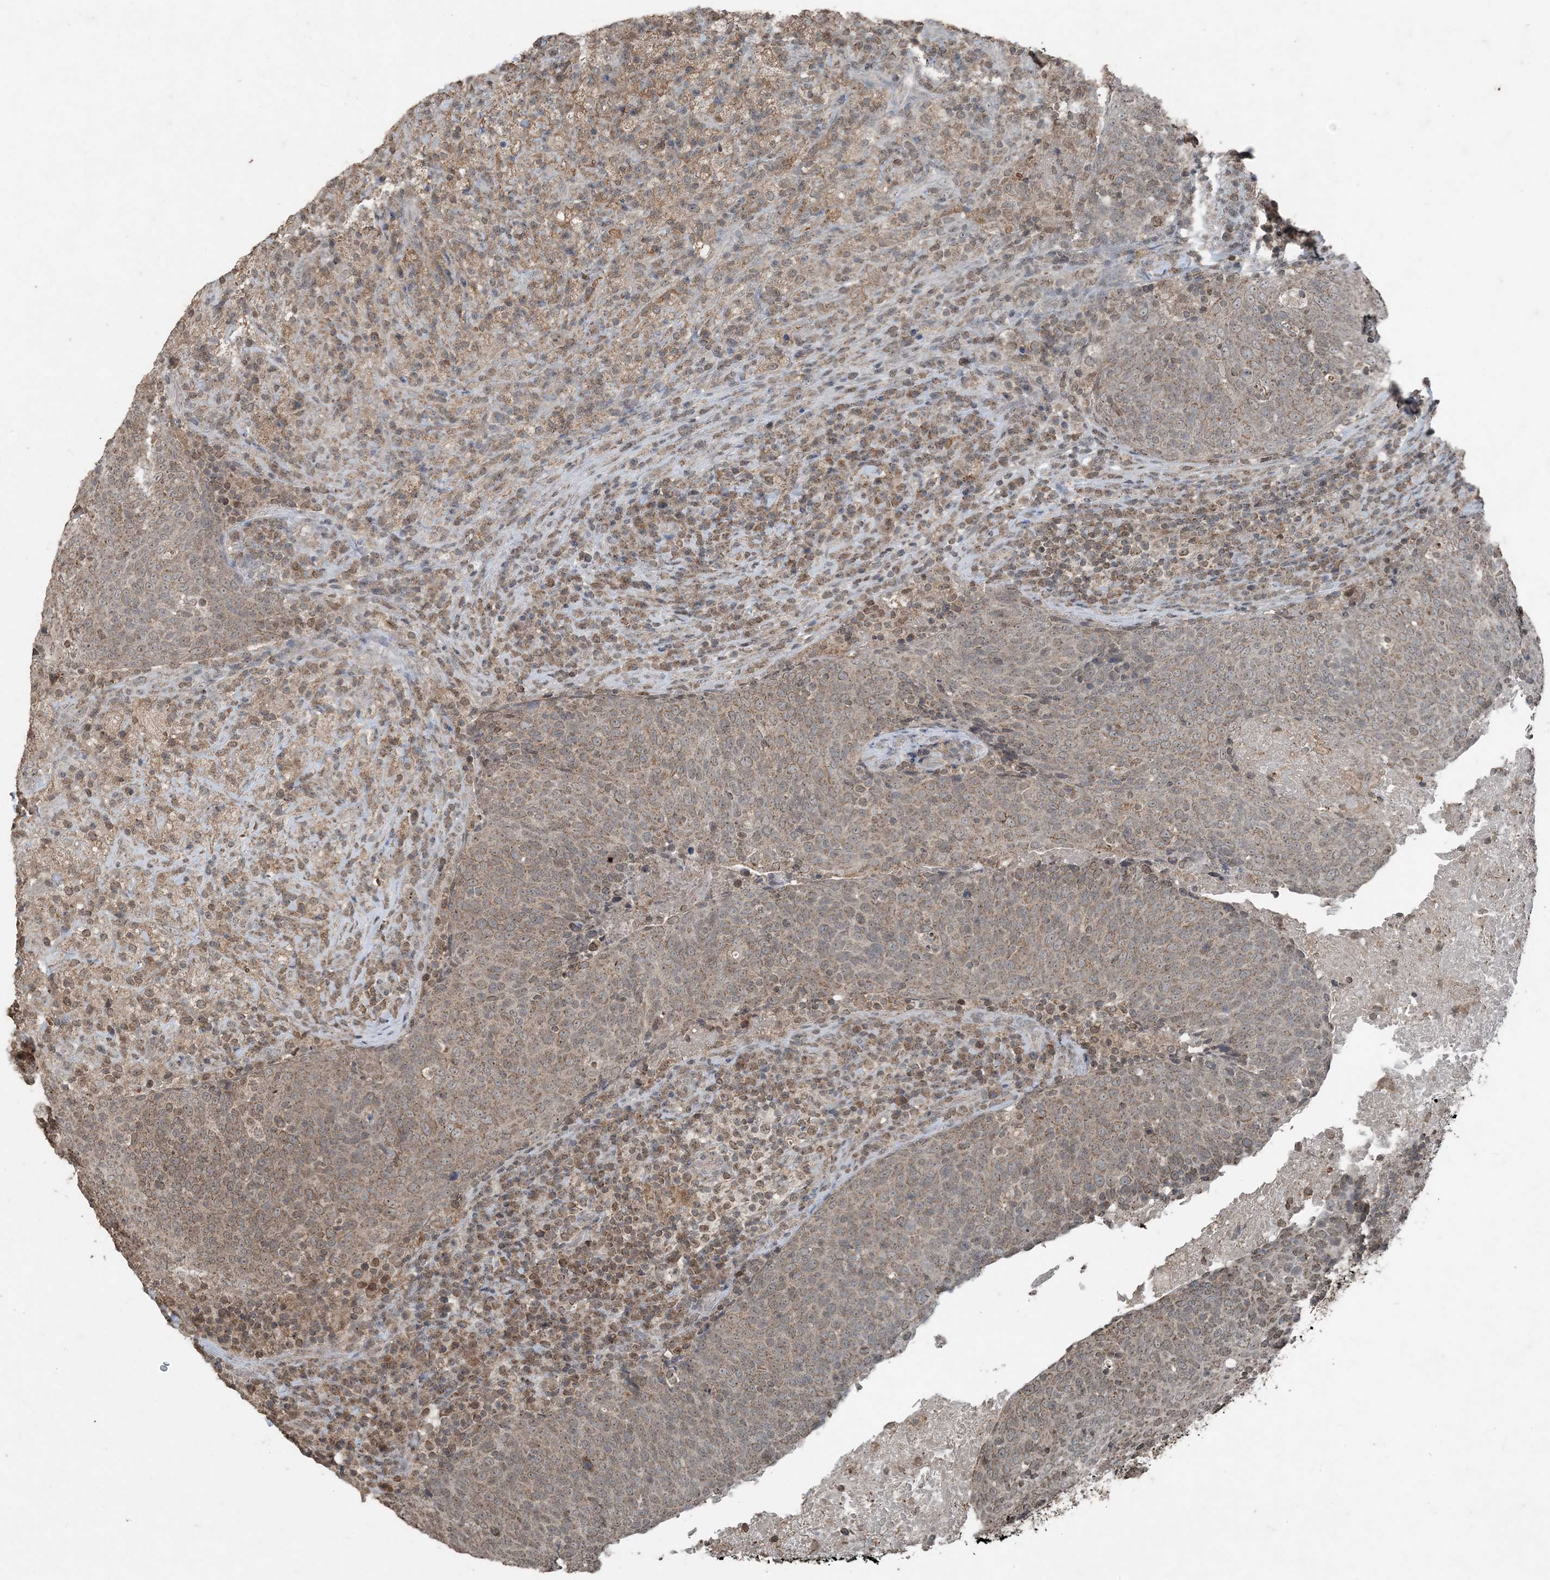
{"staining": {"intensity": "moderate", "quantity": ">75%", "location": "cytoplasmic/membranous"}, "tissue": "head and neck cancer", "cell_type": "Tumor cells", "image_type": "cancer", "snomed": [{"axis": "morphology", "description": "Squamous cell carcinoma, NOS"}, {"axis": "morphology", "description": "Squamous cell carcinoma, metastatic, NOS"}, {"axis": "topography", "description": "Lymph node"}, {"axis": "topography", "description": "Head-Neck"}], "caption": "Metastatic squamous cell carcinoma (head and neck) stained with DAB (3,3'-diaminobenzidine) IHC displays medium levels of moderate cytoplasmic/membranous positivity in about >75% of tumor cells.", "gene": "GNL1", "patient": {"sex": "male", "age": 62}}